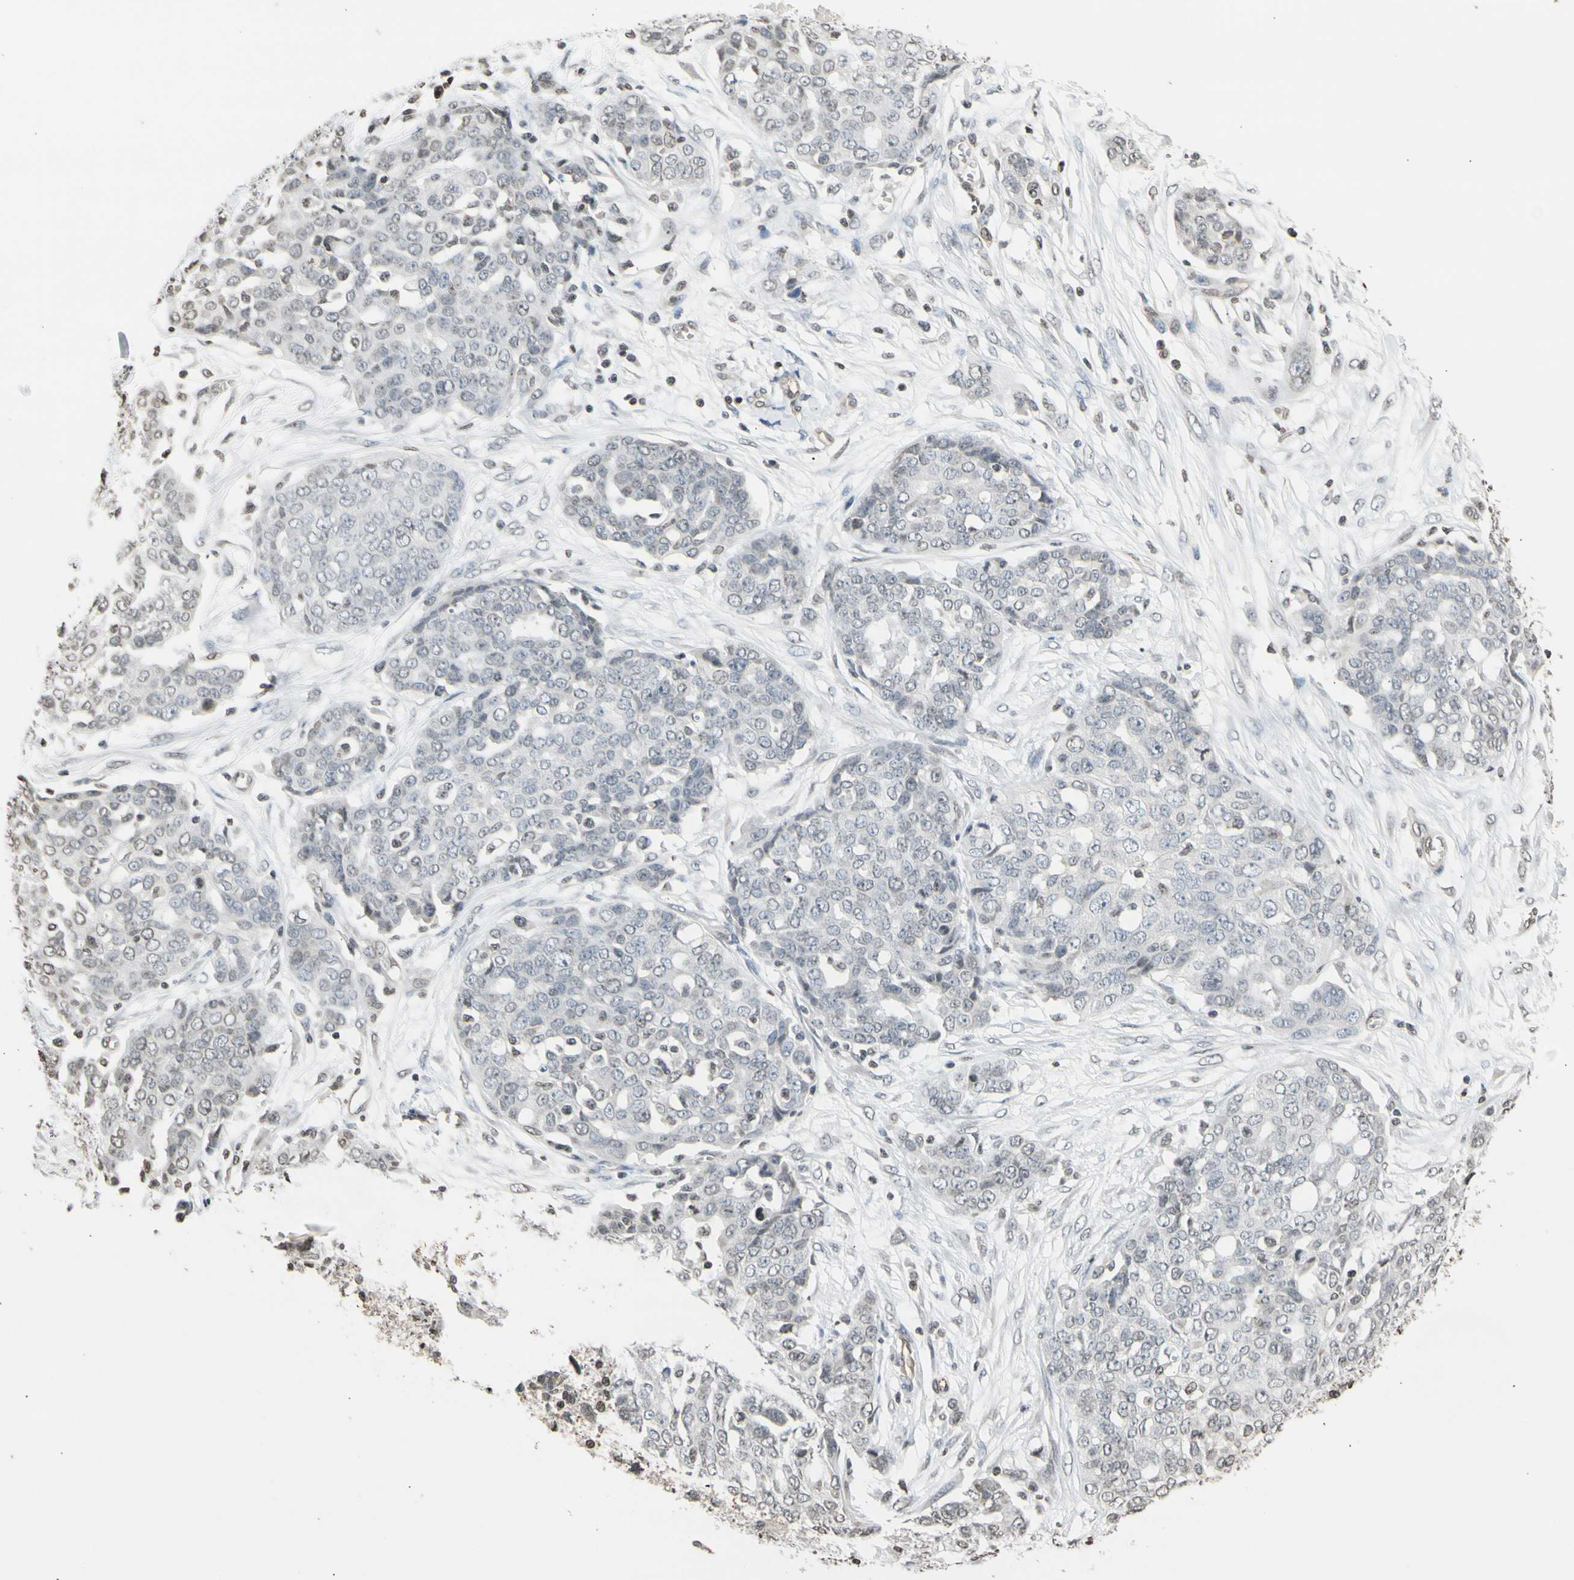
{"staining": {"intensity": "negative", "quantity": "none", "location": "none"}, "tissue": "ovarian cancer", "cell_type": "Tumor cells", "image_type": "cancer", "snomed": [{"axis": "morphology", "description": "Cystadenocarcinoma, serous, NOS"}, {"axis": "topography", "description": "Soft tissue"}, {"axis": "topography", "description": "Ovary"}], "caption": "This is an immunohistochemistry (IHC) histopathology image of human ovarian cancer. There is no staining in tumor cells.", "gene": "GPX4", "patient": {"sex": "female", "age": 57}}